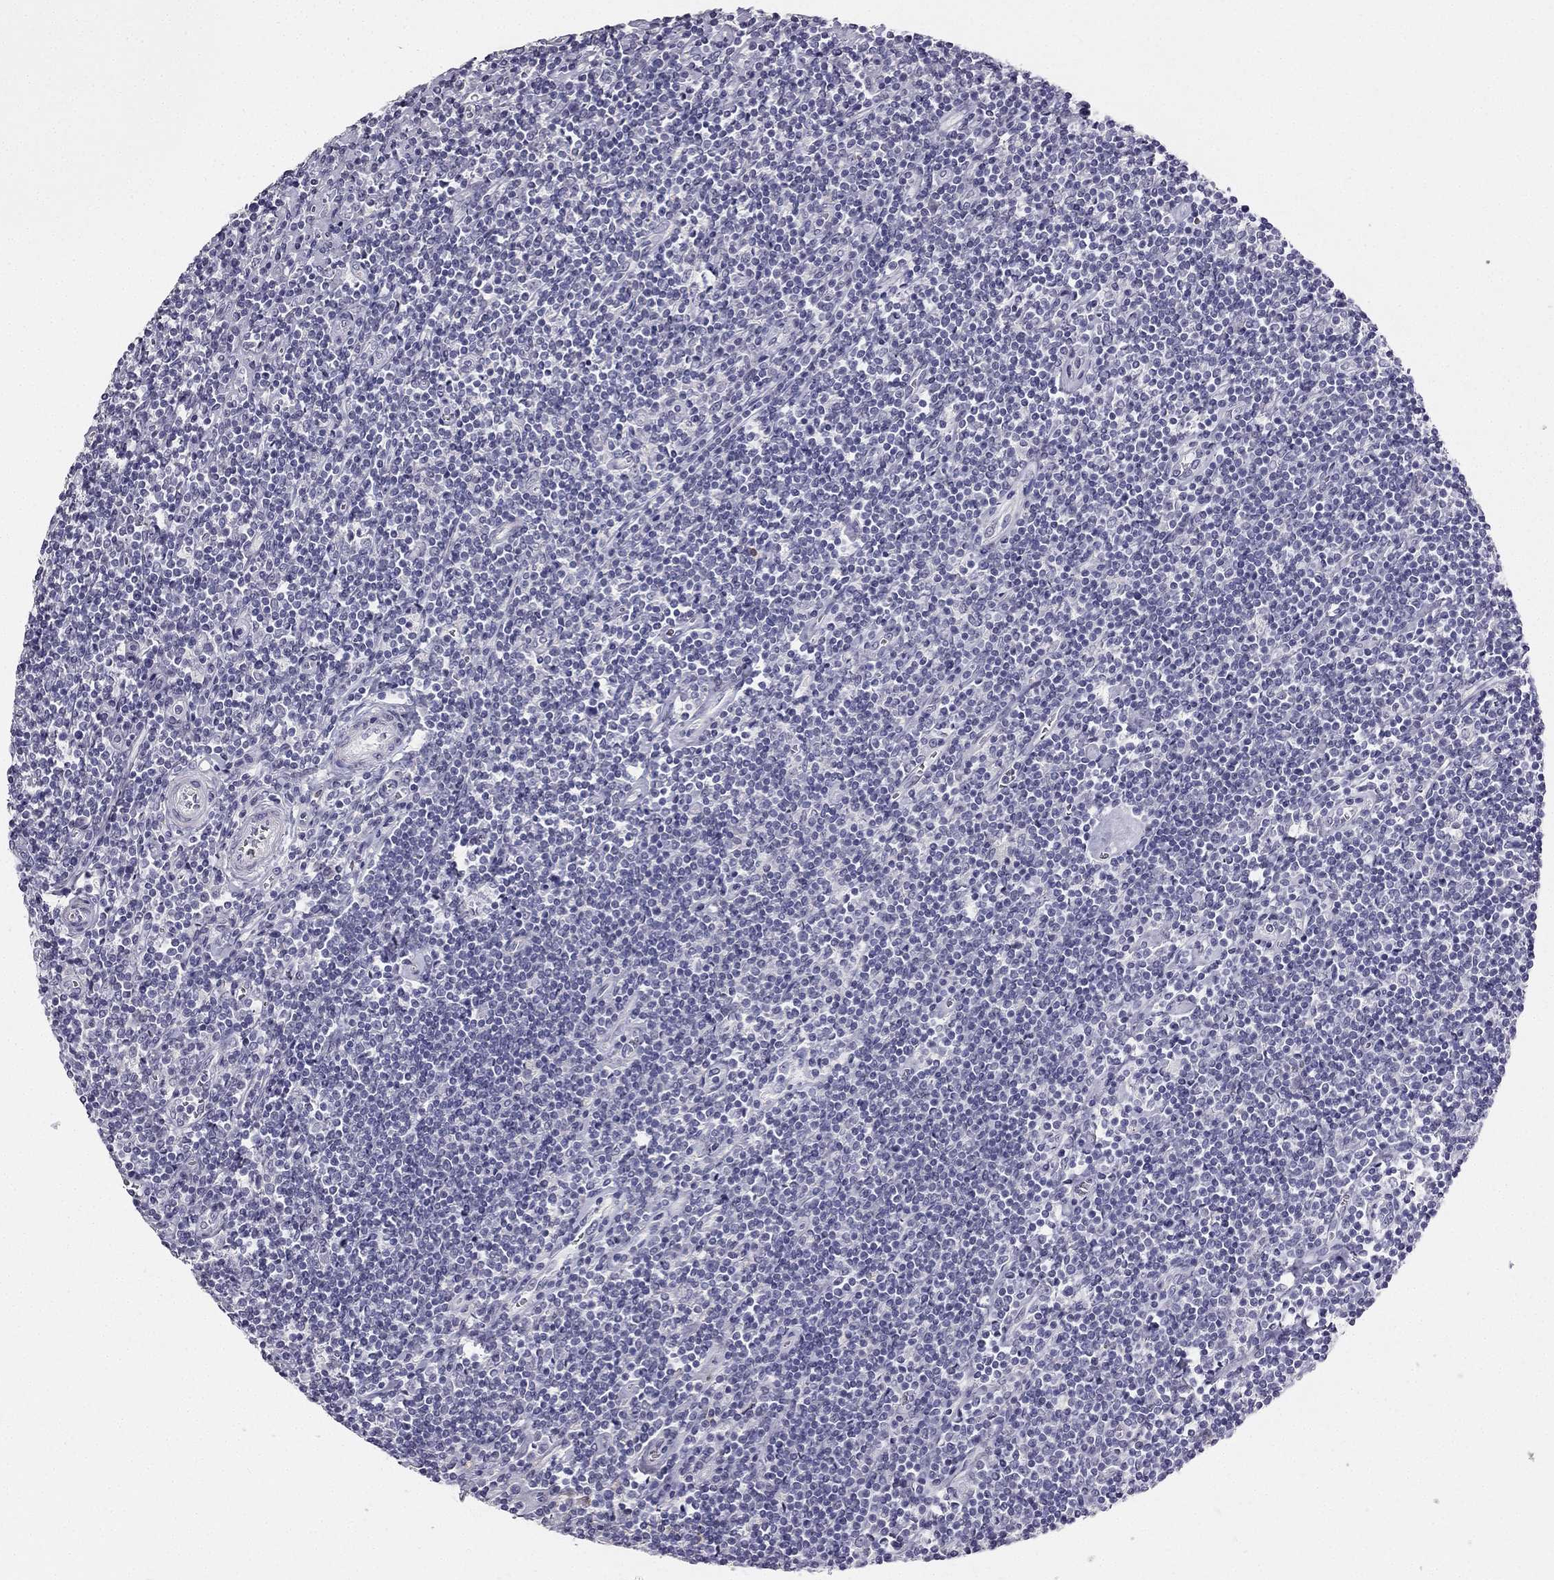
{"staining": {"intensity": "negative", "quantity": "none", "location": "none"}, "tissue": "lymphoma", "cell_type": "Tumor cells", "image_type": "cancer", "snomed": [{"axis": "morphology", "description": "Hodgkin's disease, NOS"}, {"axis": "topography", "description": "Lymph node"}], "caption": "A high-resolution micrograph shows immunohistochemistry staining of lymphoma, which exhibits no significant expression in tumor cells.", "gene": "CALB2", "patient": {"sex": "male", "age": 40}}